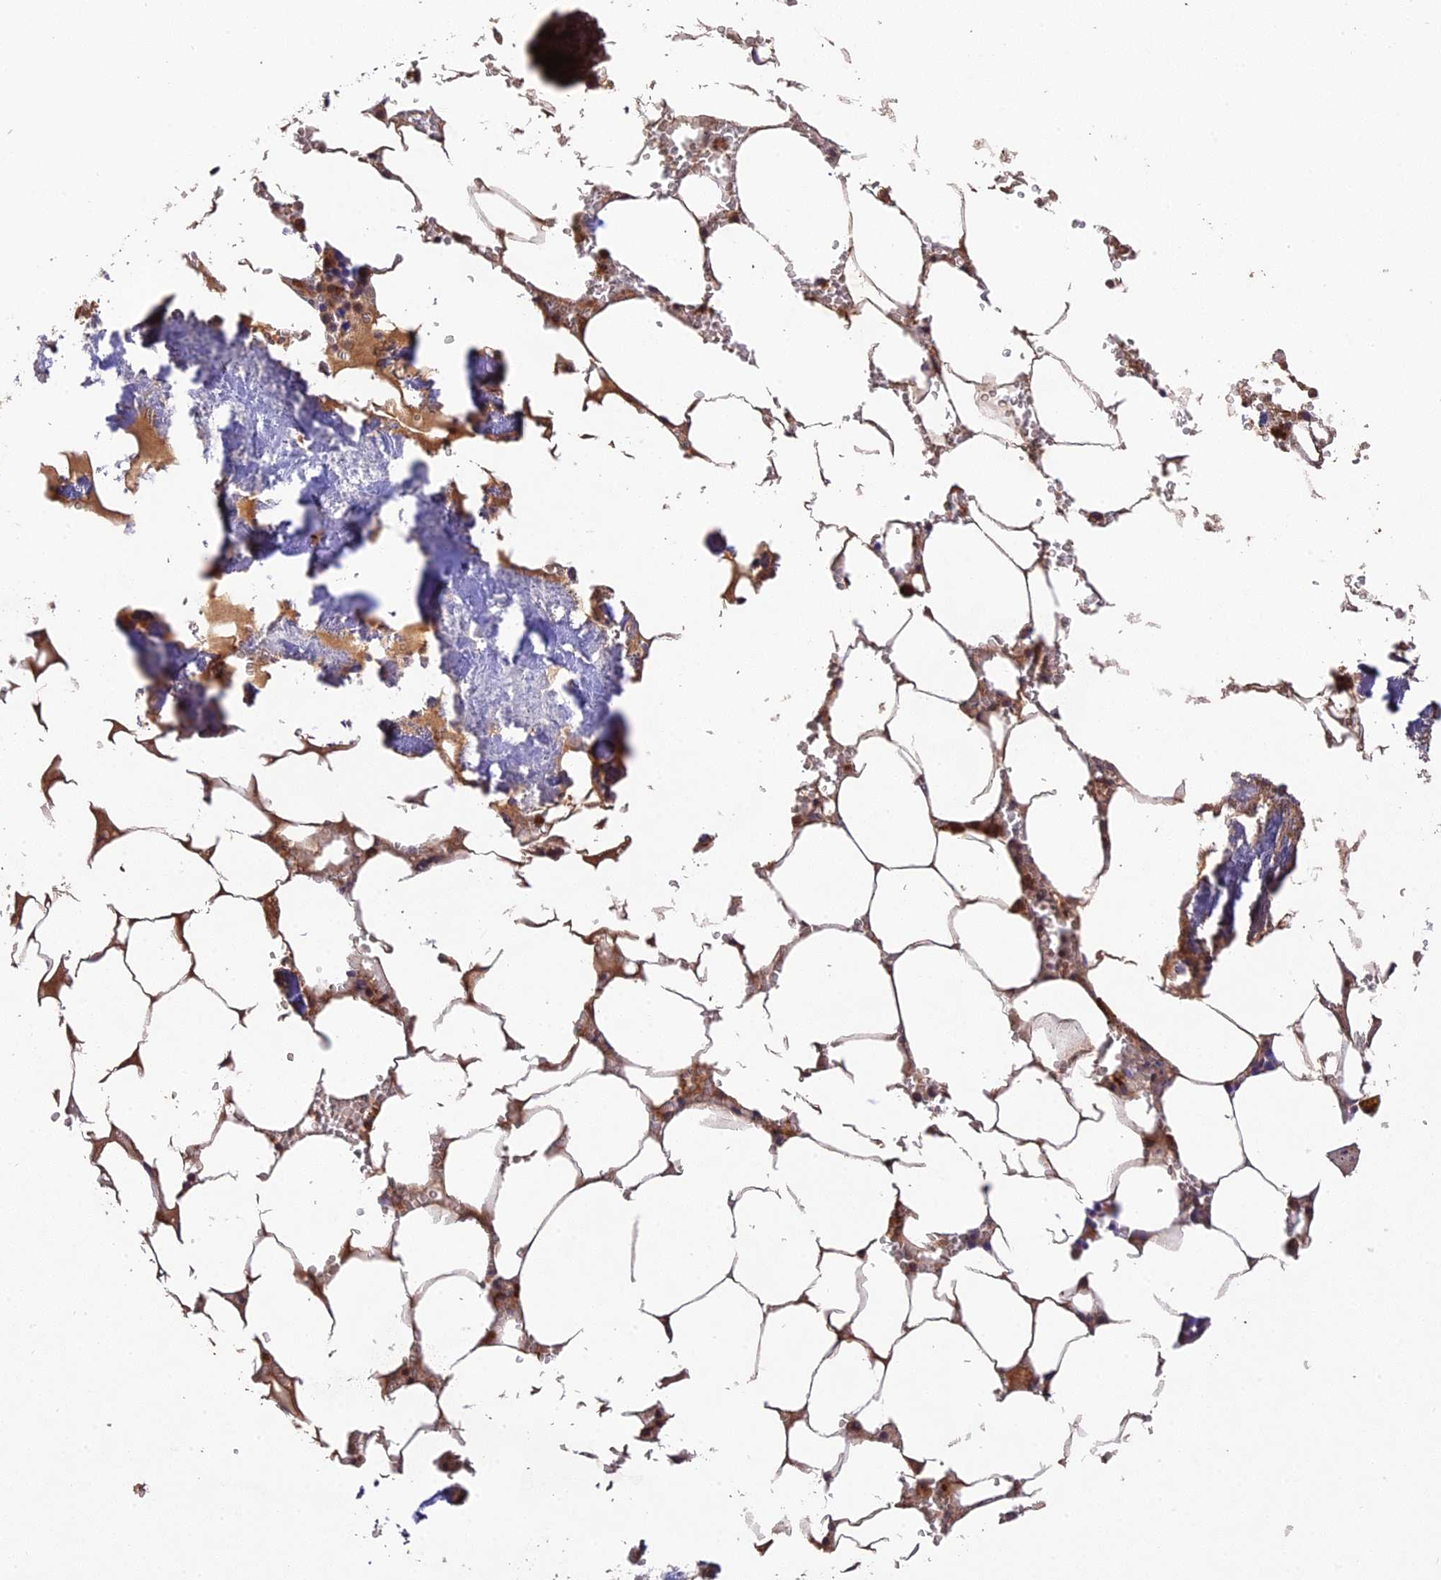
{"staining": {"intensity": "moderate", "quantity": "<25%", "location": "cytoplasmic/membranous,nuclear"}, "tissue": "bone marrow", "cell_type": "Hematopoietic cells", "image_type": "normal", "snomed": [{"axis": "morphology", "description": "Normal tissue, NOS"}, {"axis": "topography", "description": "Bone marrow"}], "caption": "The micrograph demonstrates staining of benign bone marrow, revealing moderate cytoplasmic/membranous,nuclear protein positivity (brown color) within hematopoietic cells. The protein of interest is shown in brown color, while the nuclei are stained blue.", "gene": "DENND5B", "patient": {"sex": "male", "age": 70}}